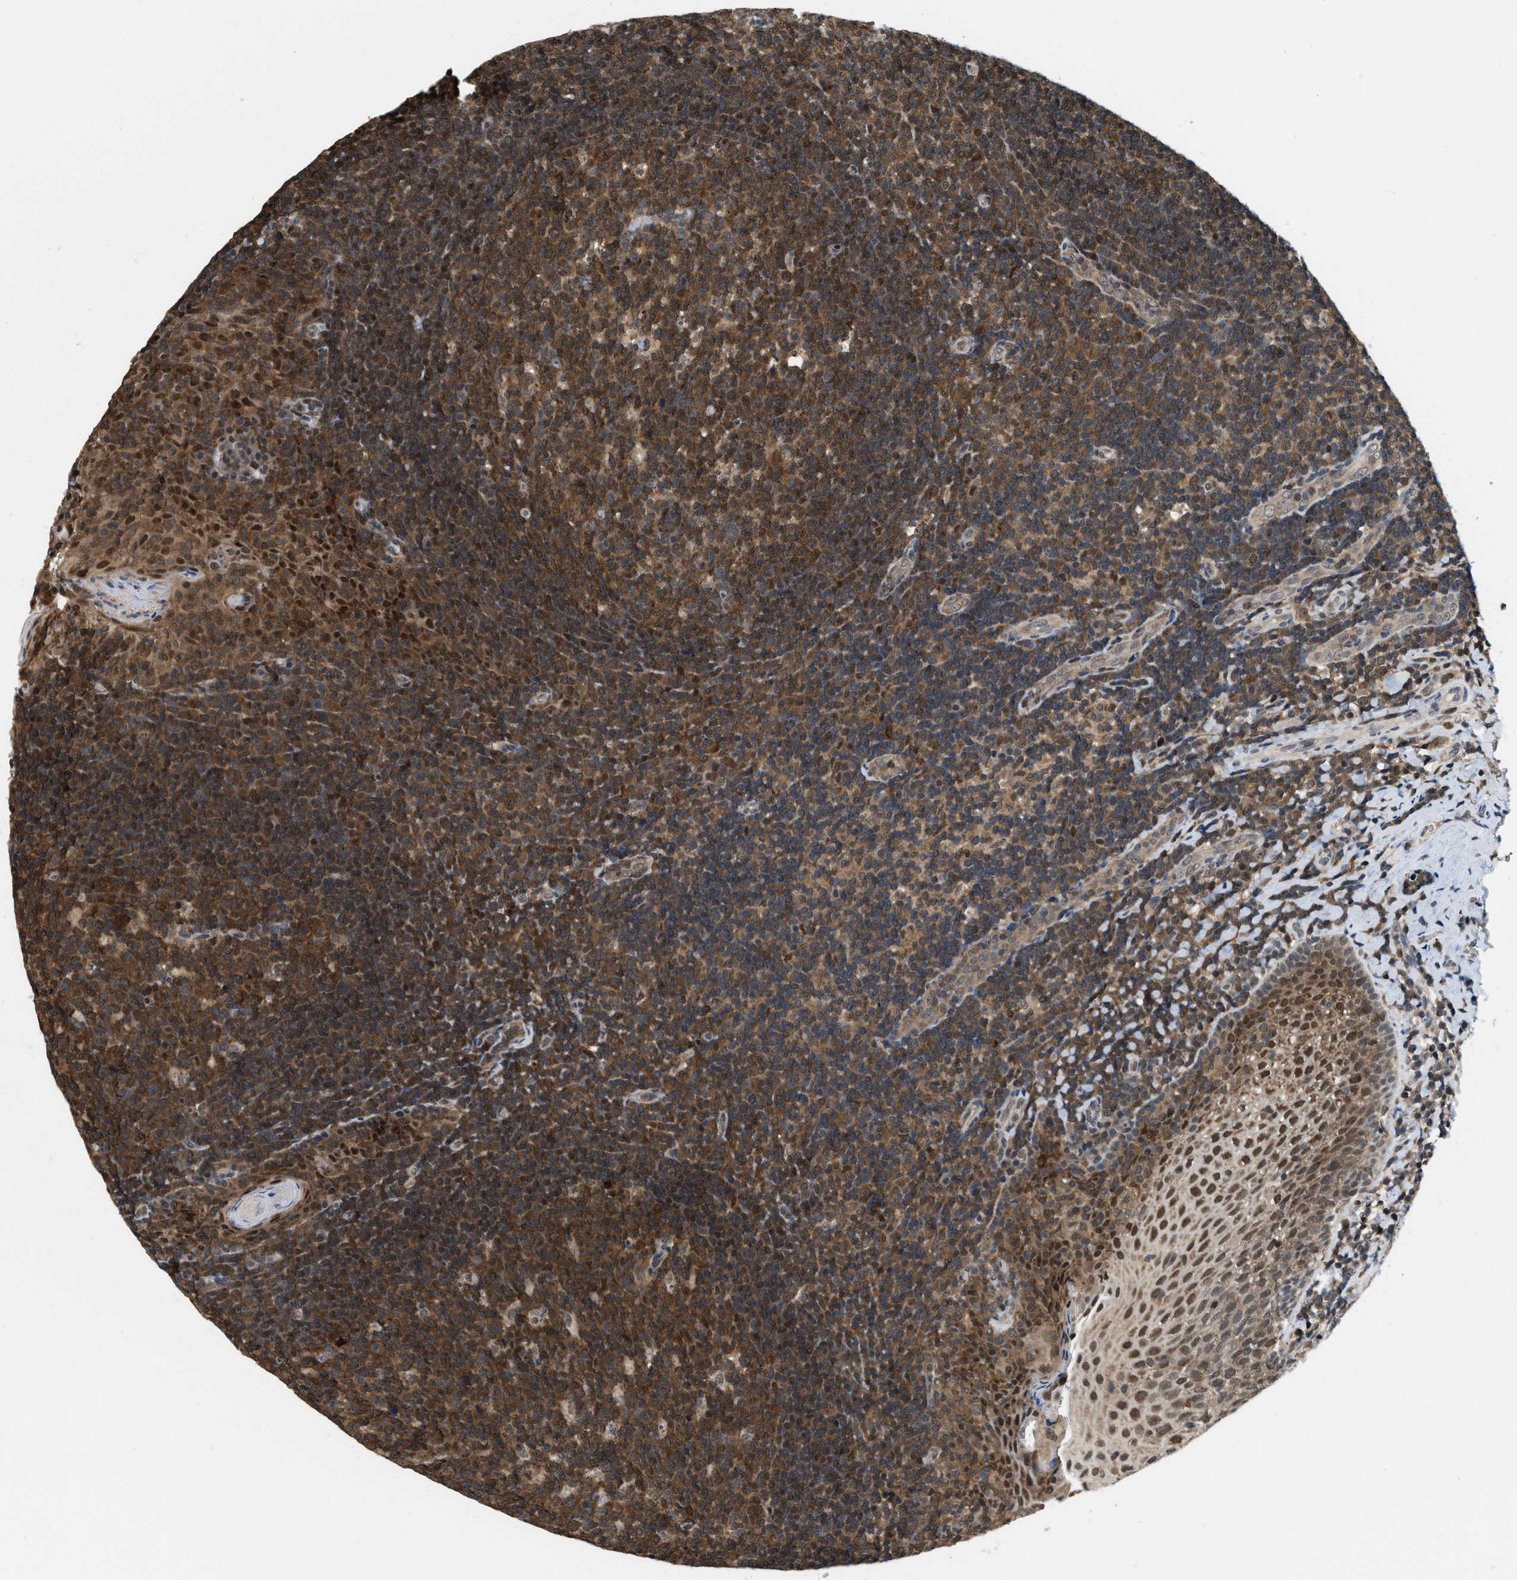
{"staining": {"intensity": "strong", "quantity": ">75%", "location": "cytoplasmic/membranous,nuclear"}, "tissue": "tonsil", "cell_type": "Germinal center cells", "image_type": "normal", "snomed": [{"axis": "morphology", "description": "Normal tissue, NOS"}, {"axis": "topography", "description": "Tonsil"}], "caption": "Immunohistochemical staining of normal human tonsil reveals >75% levels of strong cytoplasmic/membranous,nuclear protein positivity in about >75% of germinal center cells. (DAB IHC with brightfield microscopy, high magnification).", "gene": "ATF7IP", "patient": {"sex": "male", "age": 17}}